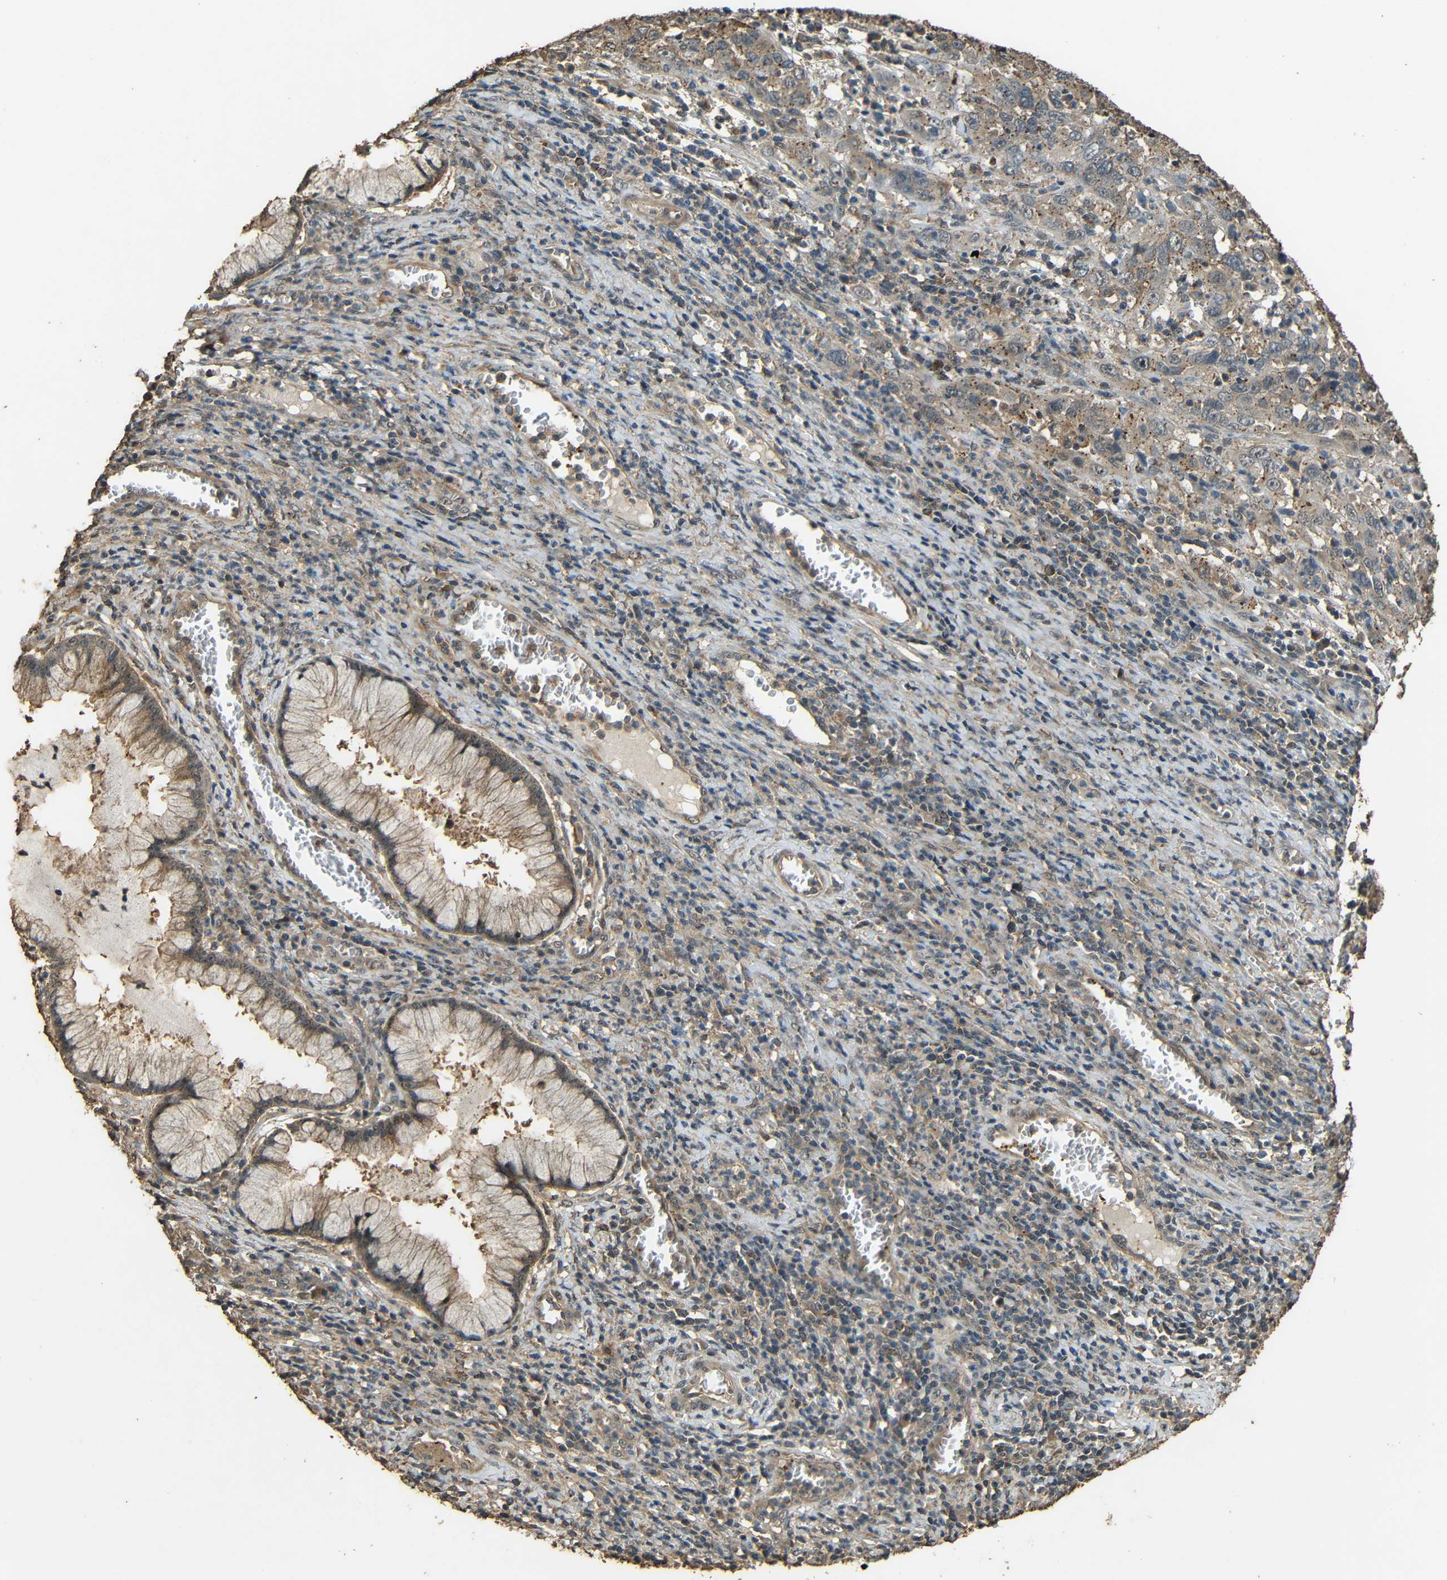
{"staining": {"intensity": "weak", "quantity": ">75%", "location": "cytoplasmic/membranous"}, "tissue": "cervical cancer", "cell_type": "Tumor cells", "image_type": "cancer", "snomed": [{"axis": "morphology", "description": "Squamous cell carcinoma, NOS"}, {"axis": "topography", "description": "Cervix"}], "caption": "Immunohistochemistry (IHC) histopathology image of neoplastic tissue: cervical squamous cell carcinoma stained using immunohistochemistry shows low levels of weak protein expression localized specifically in the cytoplasmic/membranous of tumor cells, appearing as a cytoplasmic/membranous brown color.", "gene": "PDE5A", "patient": {"sex": "female", "age": 32}}